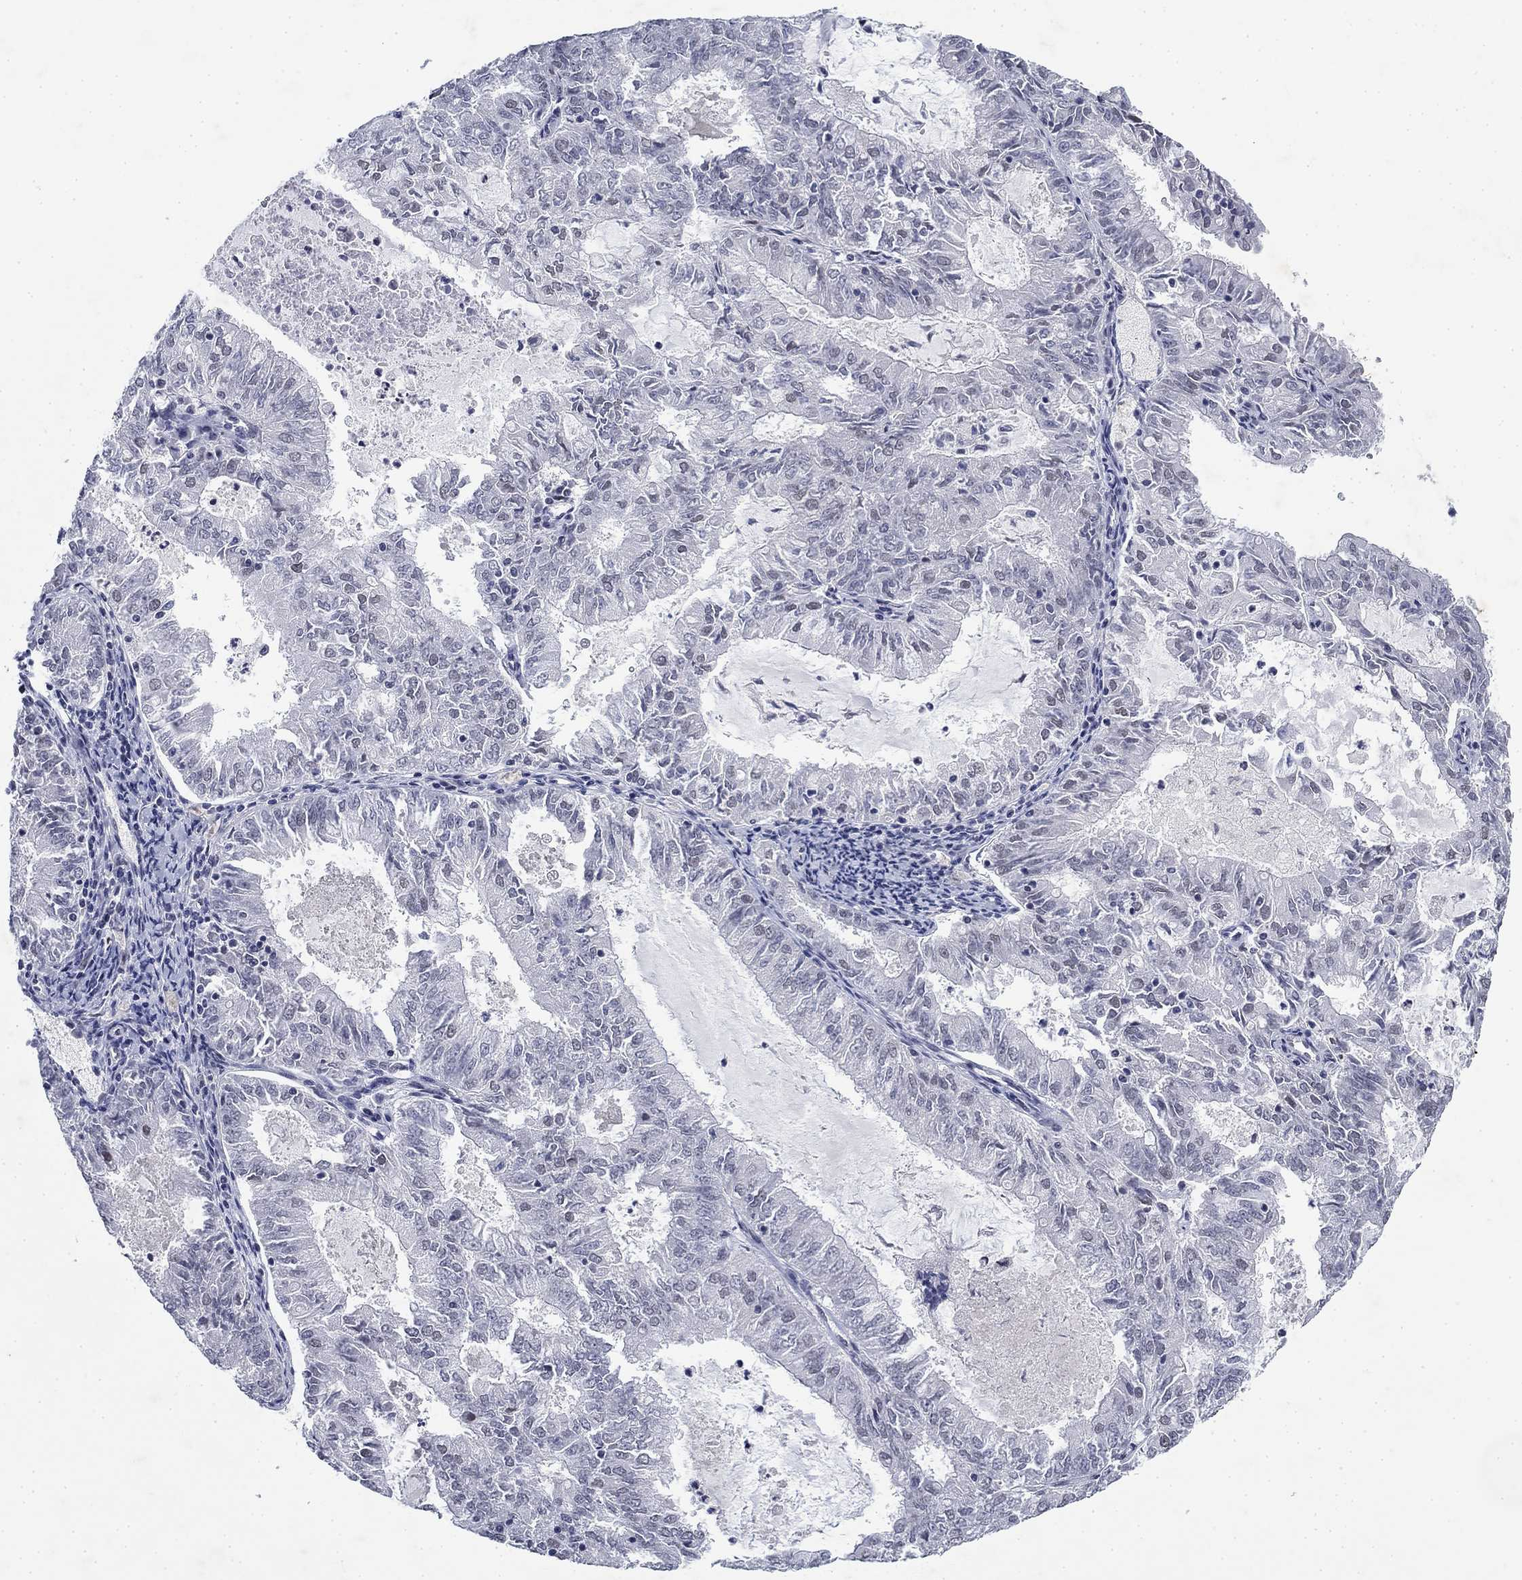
{"staining": {"intensity": "weak", "quantity": "<25%", "location": "nuclear"}, "tissue": "endometrial cancer", "cell_type": "Tumor cells", "image_type": "cancer", "snomed": [{"axis": "morphology", "description": "Adenocarcinoma, NOS"}, {"axis": "topography", "description": "Endometrium"}], "caption": "Tumor cells show no significant protein staining in endometrial adenocarcinoma. (Immunohistochemistry, brightfield microscopy, high magnification).", "gene": "TOR1AIP1", "patient": {"sex": "female", "age": 57}}